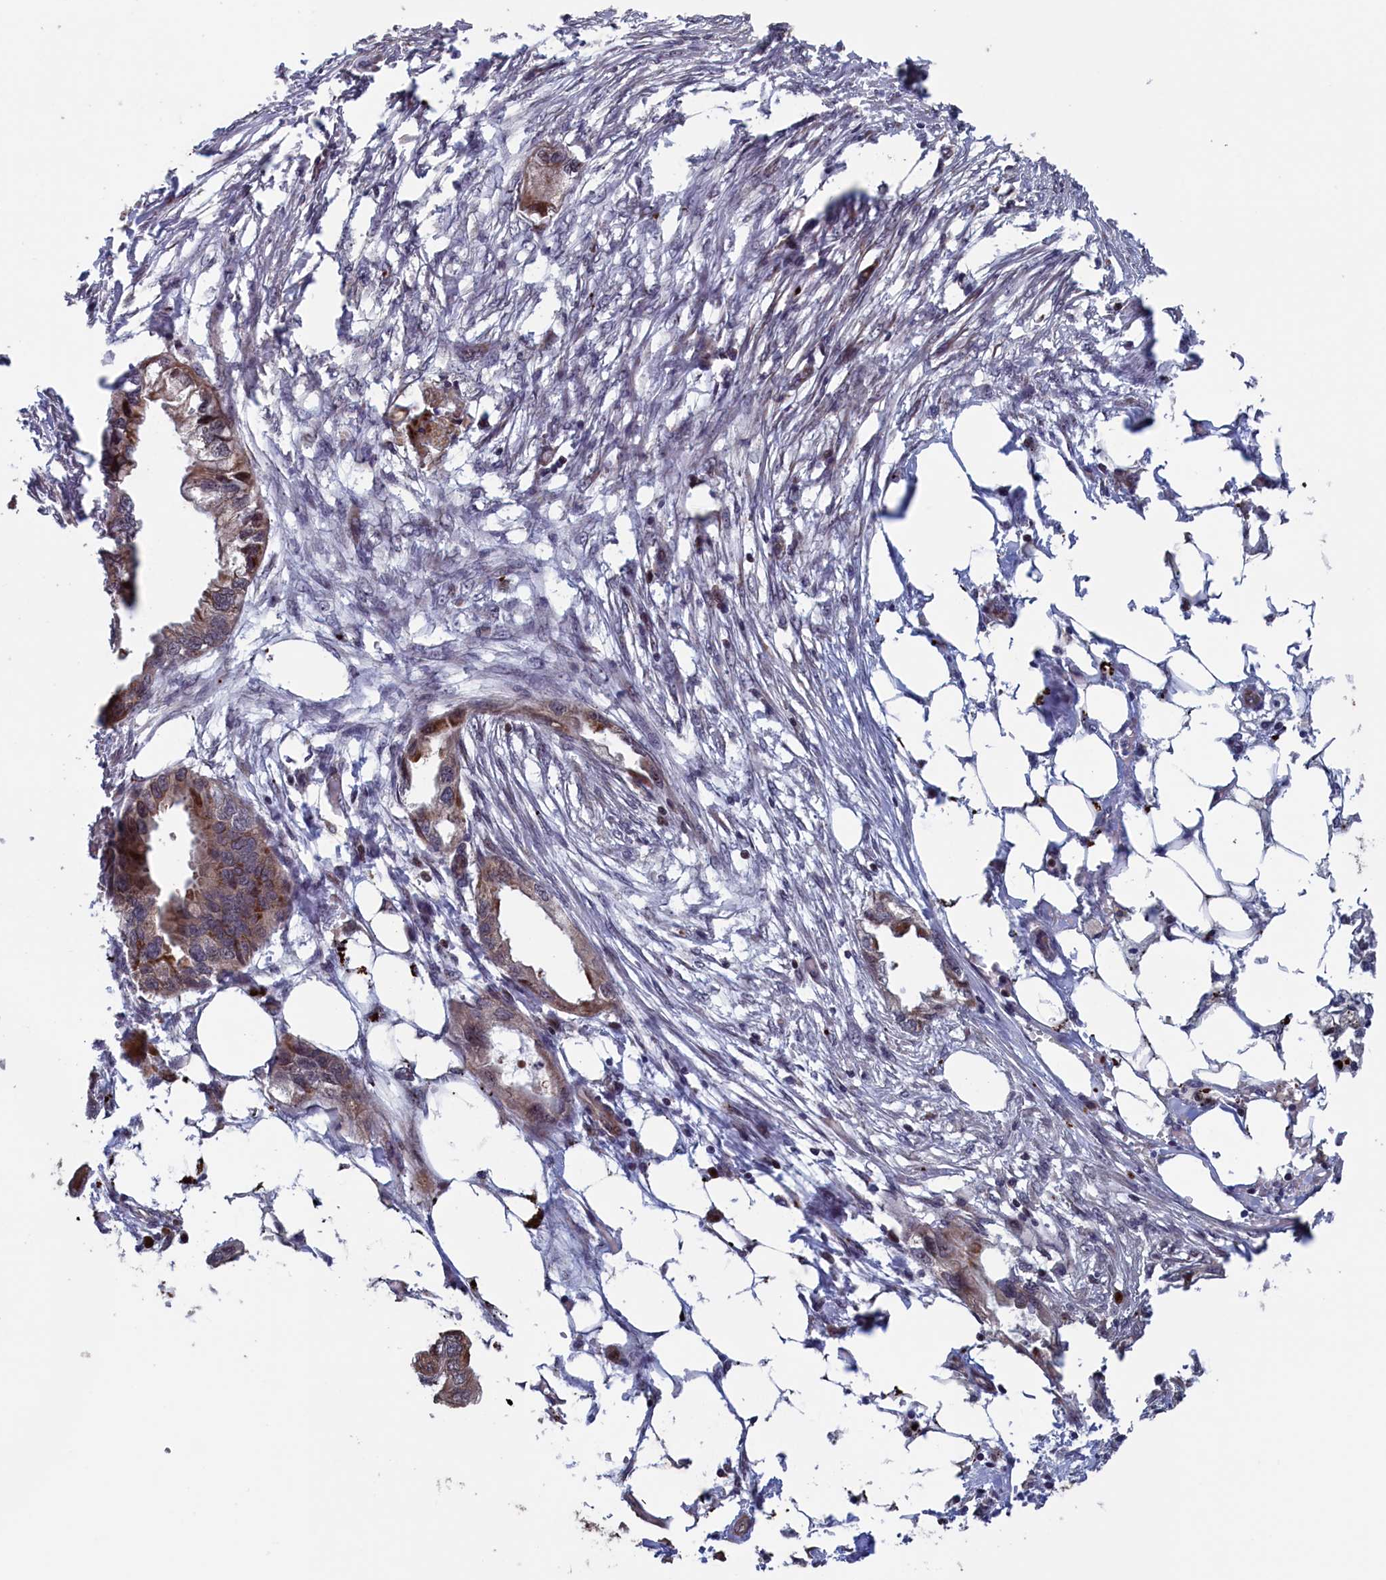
{"staining": {"intensity": "moderate", "quantity": "<25%", "location": "cytoplasmic/membranous,nuclear"}, "tissue": "endometrial cancer", "cell_type": "Tumor cells", "image_type": "cancer", "snomed": [{"axis": "morphology", "description": "Adenocarcinoma, NOS"}, {"axis": "morphology", "description": "Adenocarcinoma, metastatic, NOS"}, {"axis": "topography", "description": "Adipose tissue"}, {"axis": "topography", "description": "Endometrium"}], "caption": "DAB immunohistochemical staining of endometrial cancer (metastatic adenocarcinoma) shows moderate cytoplasmic/membranous and nuclear protein positivity in about <25% of tumor cells.", "gene": "LSG1", "patient": {"sex": "female", "age": 67}}